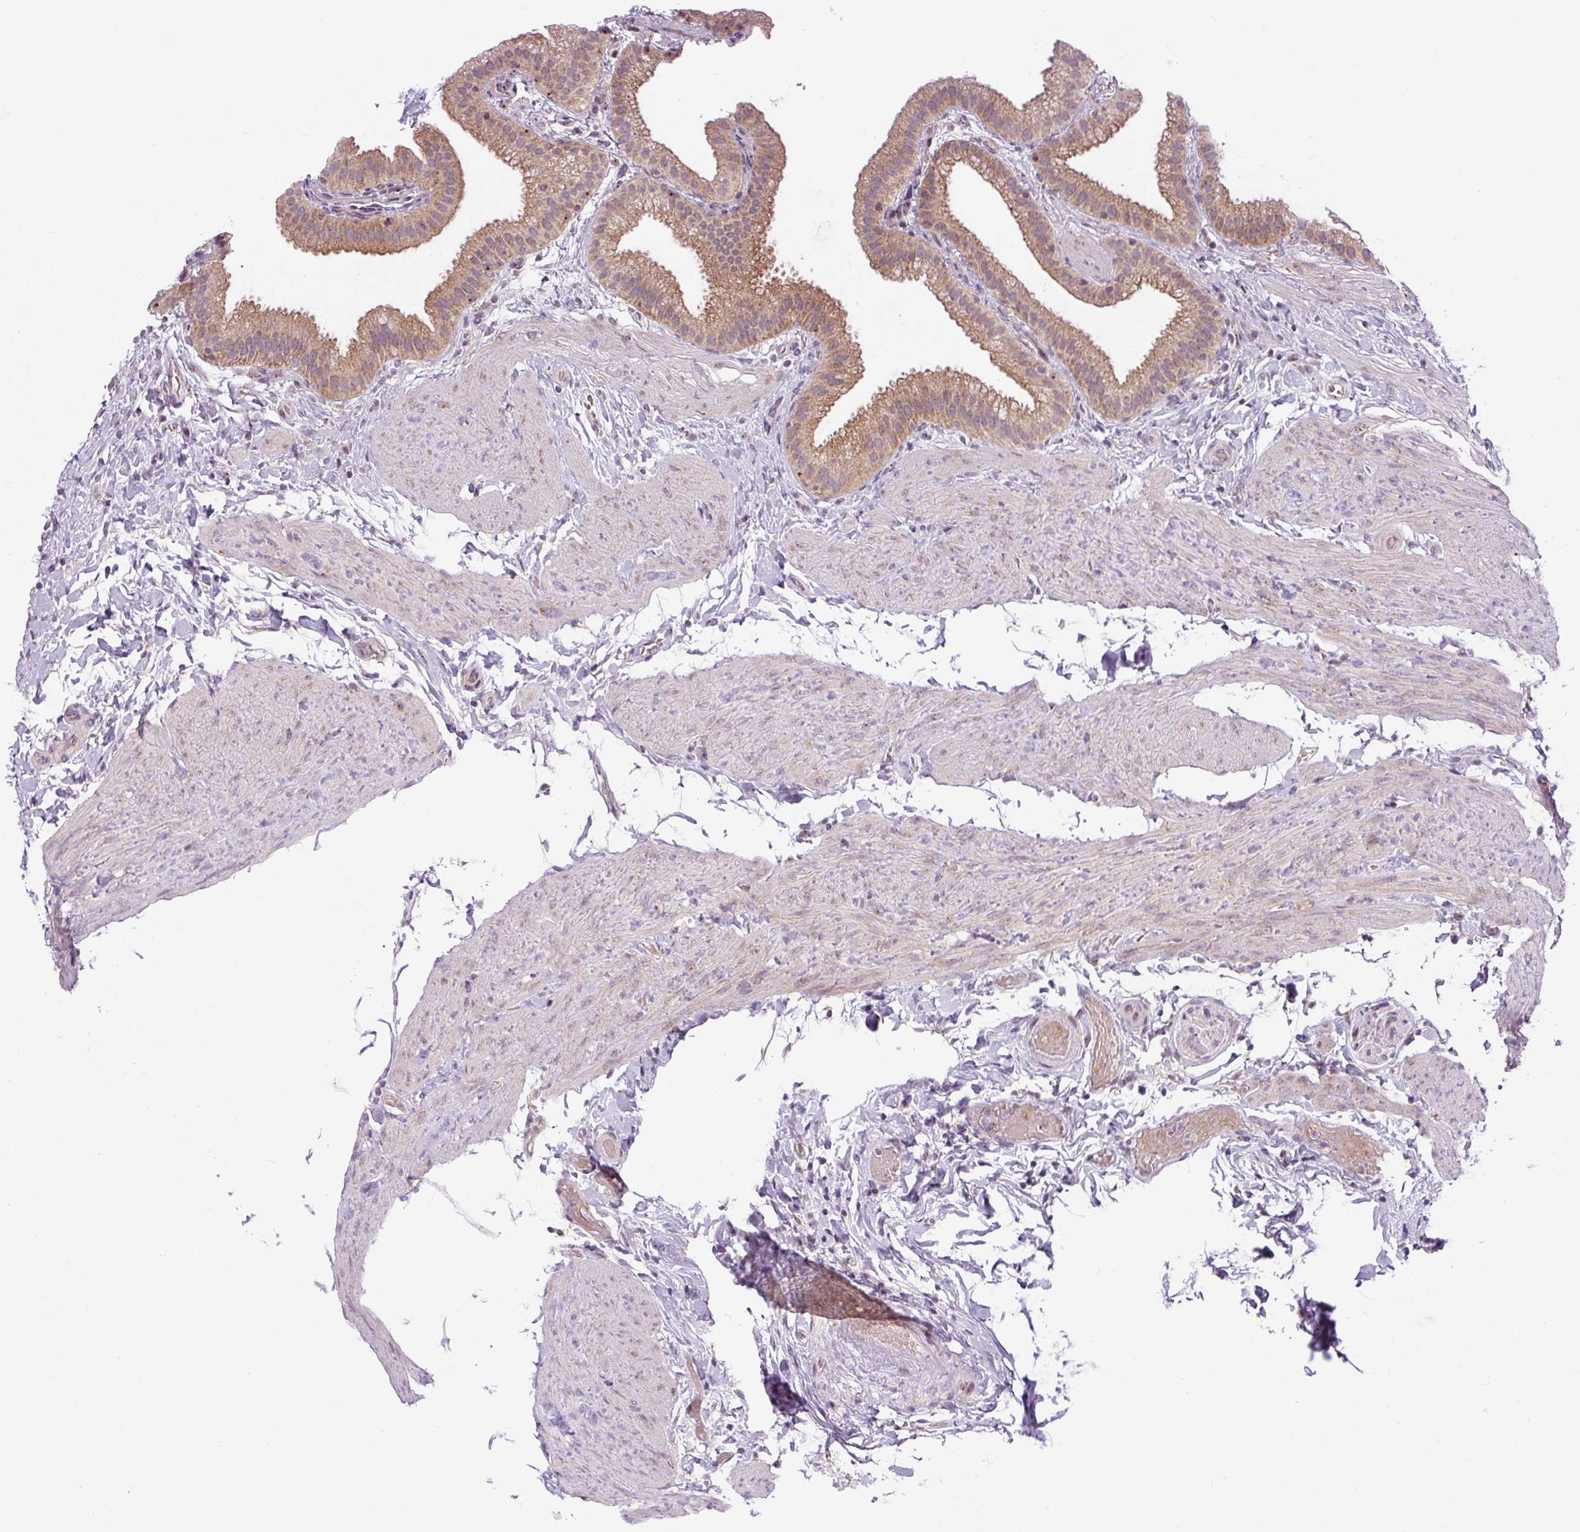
{"staining": {"intensity": "moderate", "quantity": ">75%", "location": "cytoplasmic/membranous"}, "tissue": "gallbladder", "cell_type": "Glandular cells", "image_type": "normal", "snomed": [{"axis": "morphology", "description": "Normal tissue, NOS"}, {"axis": "topography", "description": "Gallbladder"}], "caption": "Immunohistochemical staining of benign gallbladder demonstrates moderate cytoplasmic/membranous protein positivity in about >75% of glandular cells. (Brightfield microscopy of DAB IHC at high magnification).", "gene": "PCM1", "patient": {"sex": "female", "age": 63}}